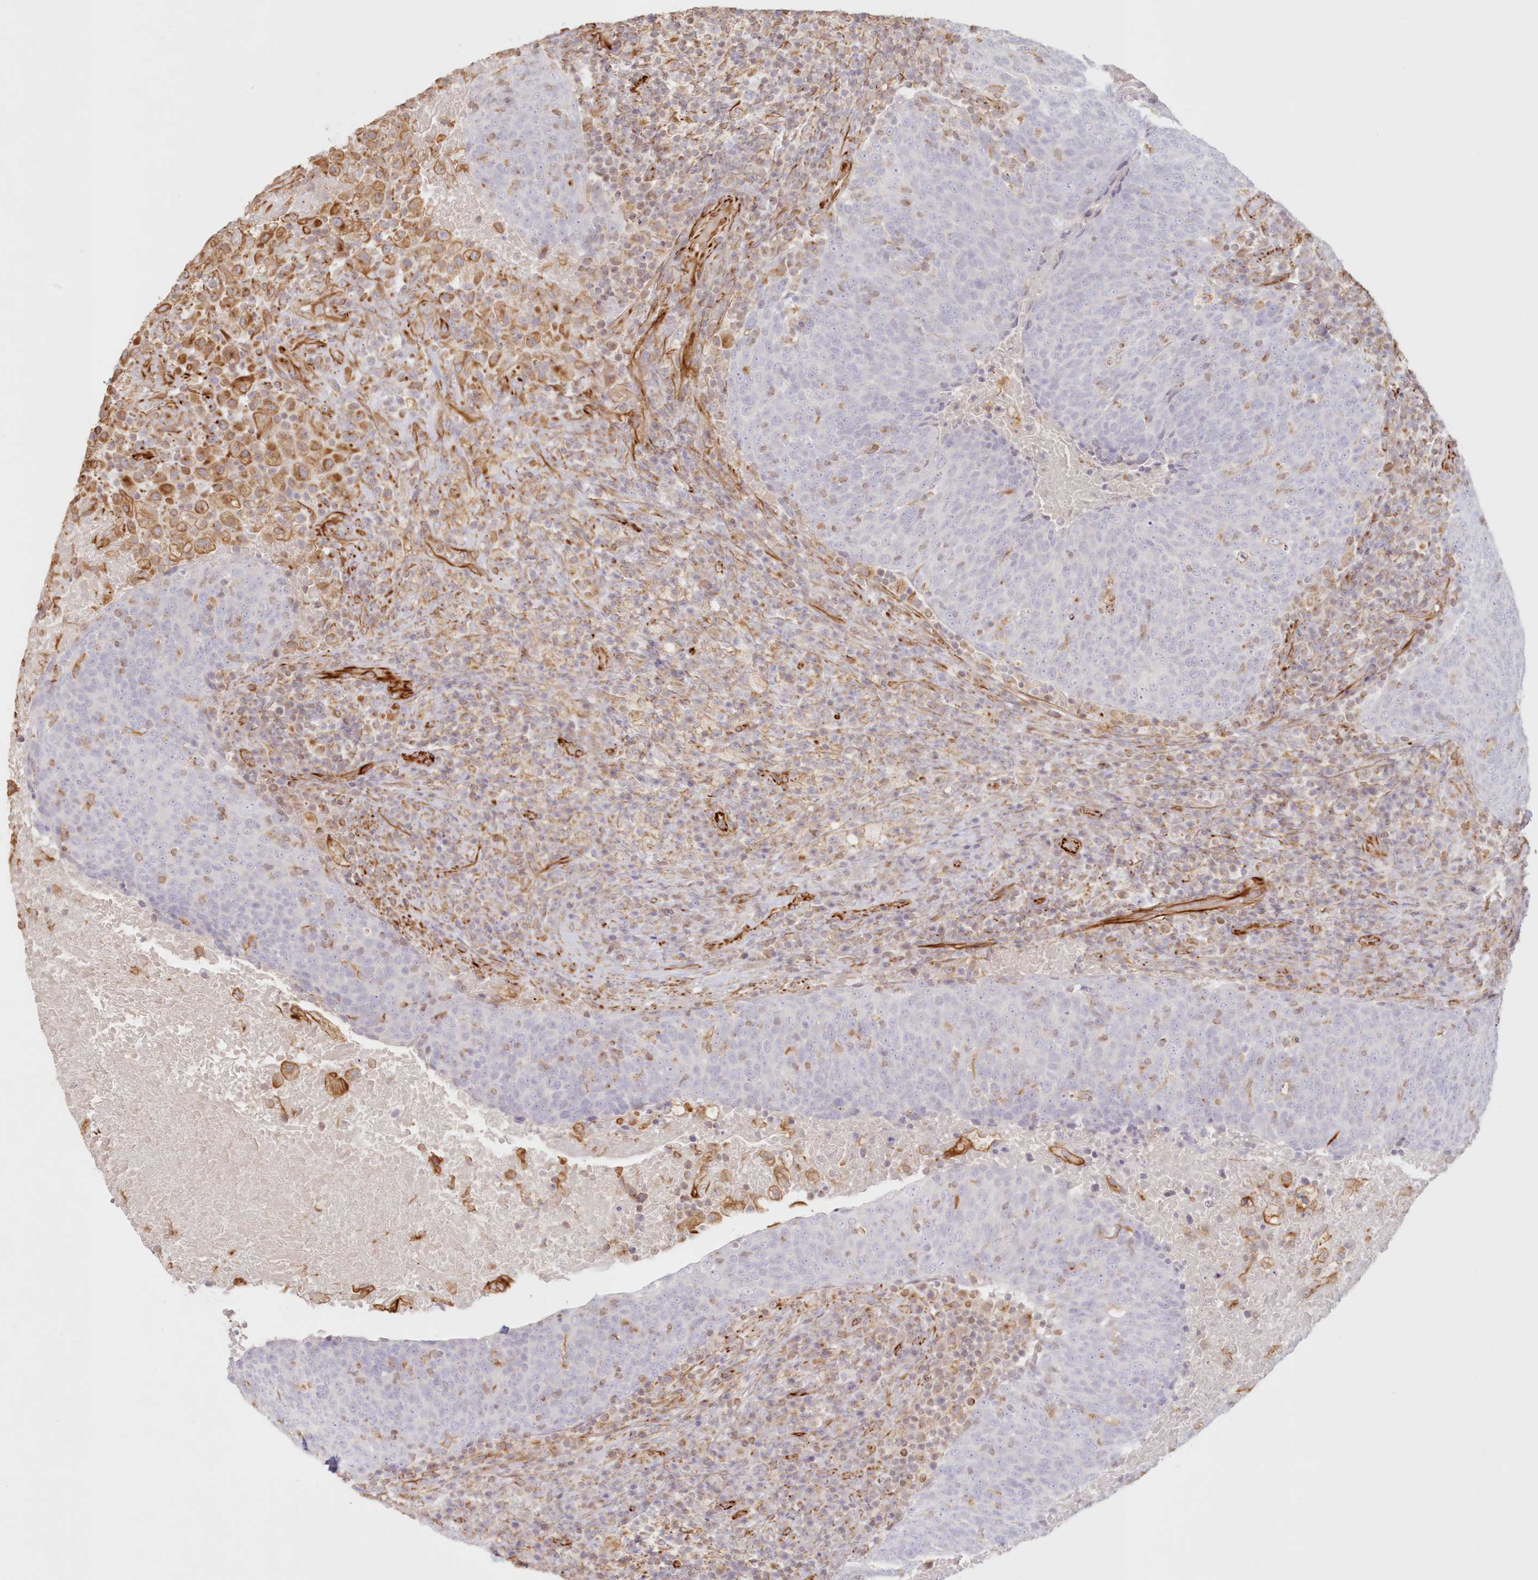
{"staining": {"intensity": "negative", "quantity": "none", "location": "none"}, "tissue": "head and neck cancer", "cell_type": "Tumor cells", "image_type": "cancer", "snomed": [{"axis": "morphology", "description": "Squamous cell carcinoma, NOS"}, {"axis": "morphology", "description": "Squamous cell carcinoma, metastatic, NOS"}, {"axis": "topography", "description": "Lymph node"}, {"axis": "topography", "description": "Head-Neck"}], "caption": "Head and neck squamous cell carcinoma was stained to show a protein in brown. There is no significant positivity in tumor cells. (Brightfield microscopy of DAB (3,3'-diaminobenzidine) IHC at high magnification).", "gene": "DMRTB1", "patient": {"sex": "male", "age": 62}}